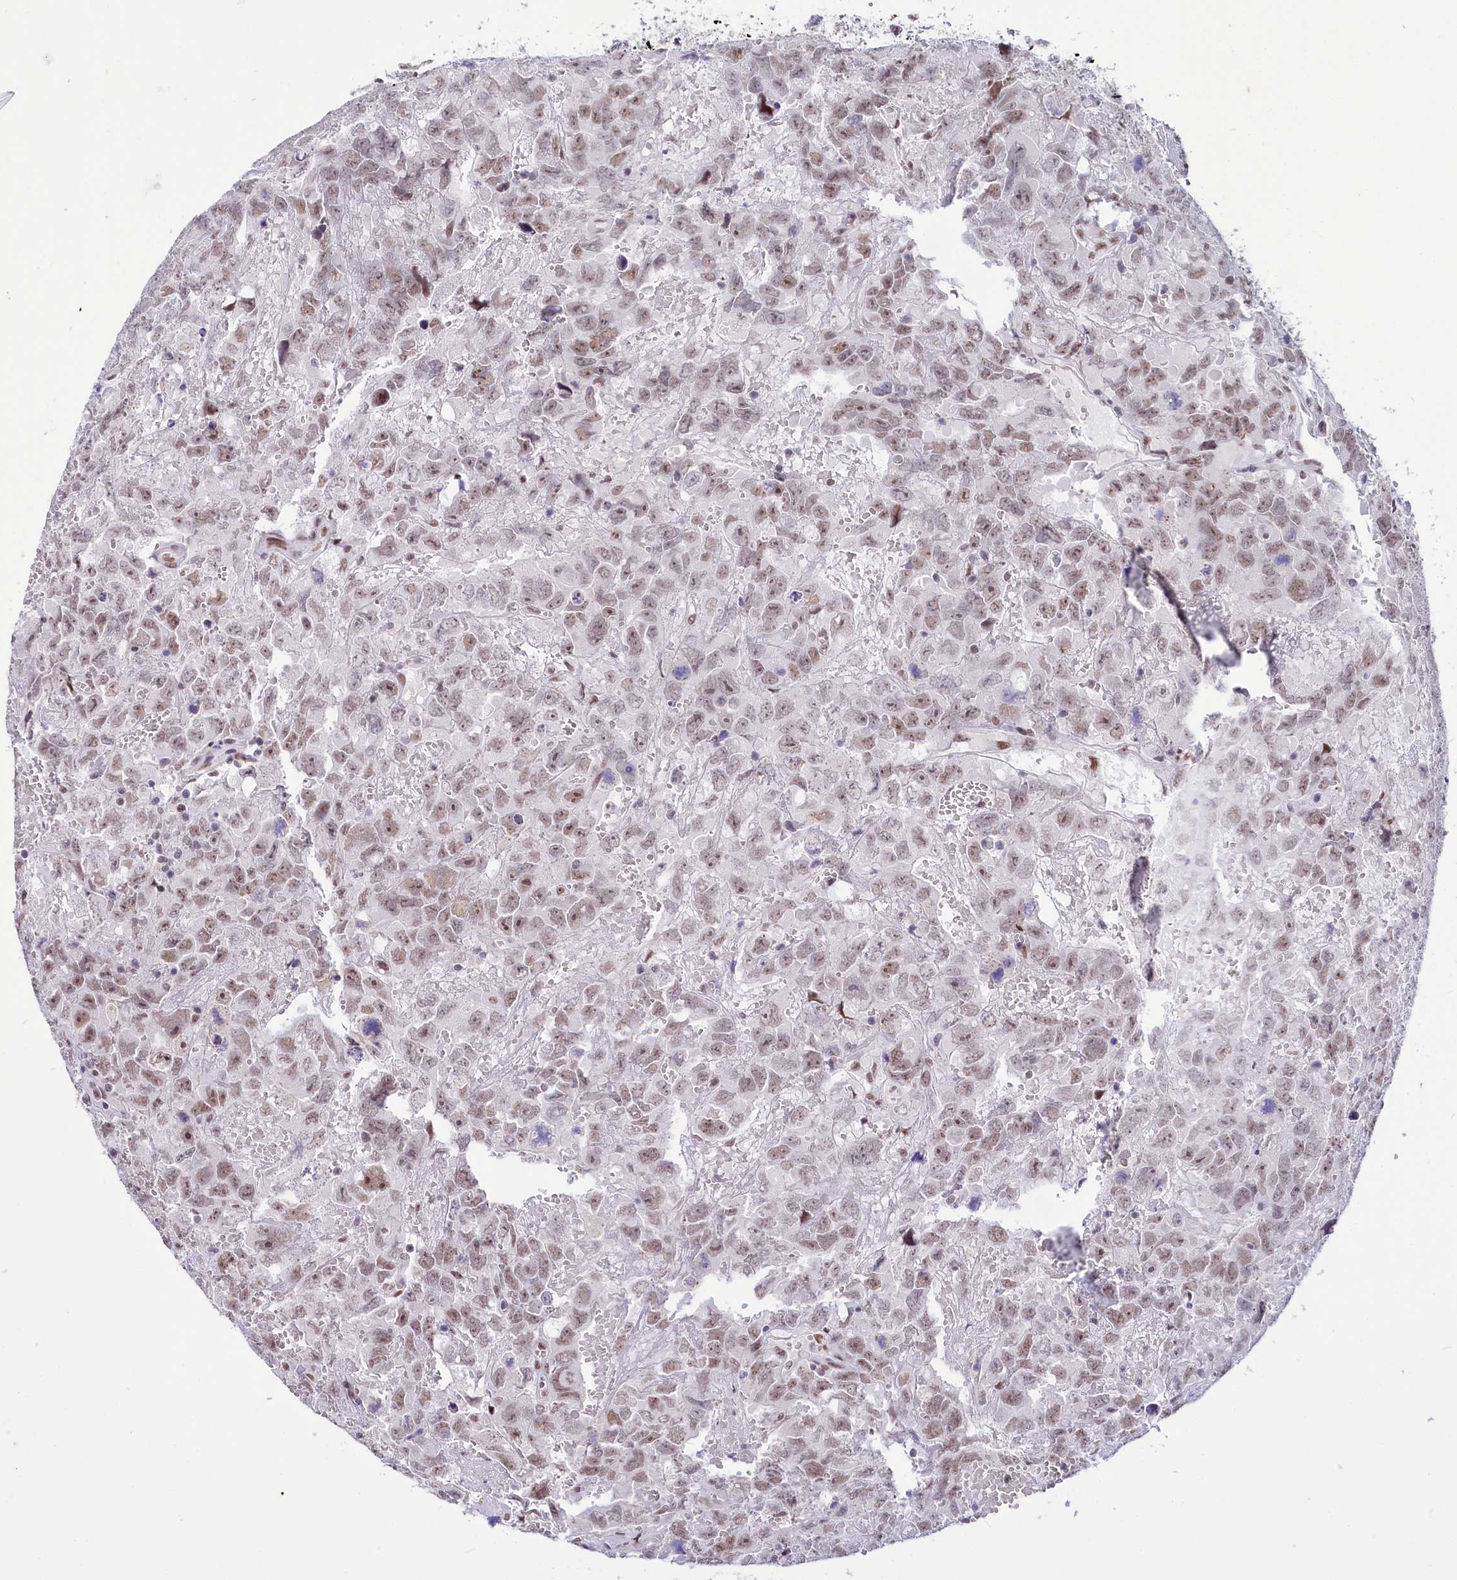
{"staining": {"intensity": "moderate", "quantity": ">75%", "location": "nuclear"}, "tissue": "testis cancer", "cell_type": "Tumor cells", "image_type": "cancer", "snomed": [{"axis": "morphology", "description": "Carcinoma, Embryonal, NOS"}, {"axis": "topography", "description": "Testis"}], "caption": "This is an image of immunohistochemistry (IHC) staining of testis cancer, which shows moderate positivity in the nuclear of tumor cells.", "gene": "SCAF11", "patient": {"sex": "male", "age": 45}}